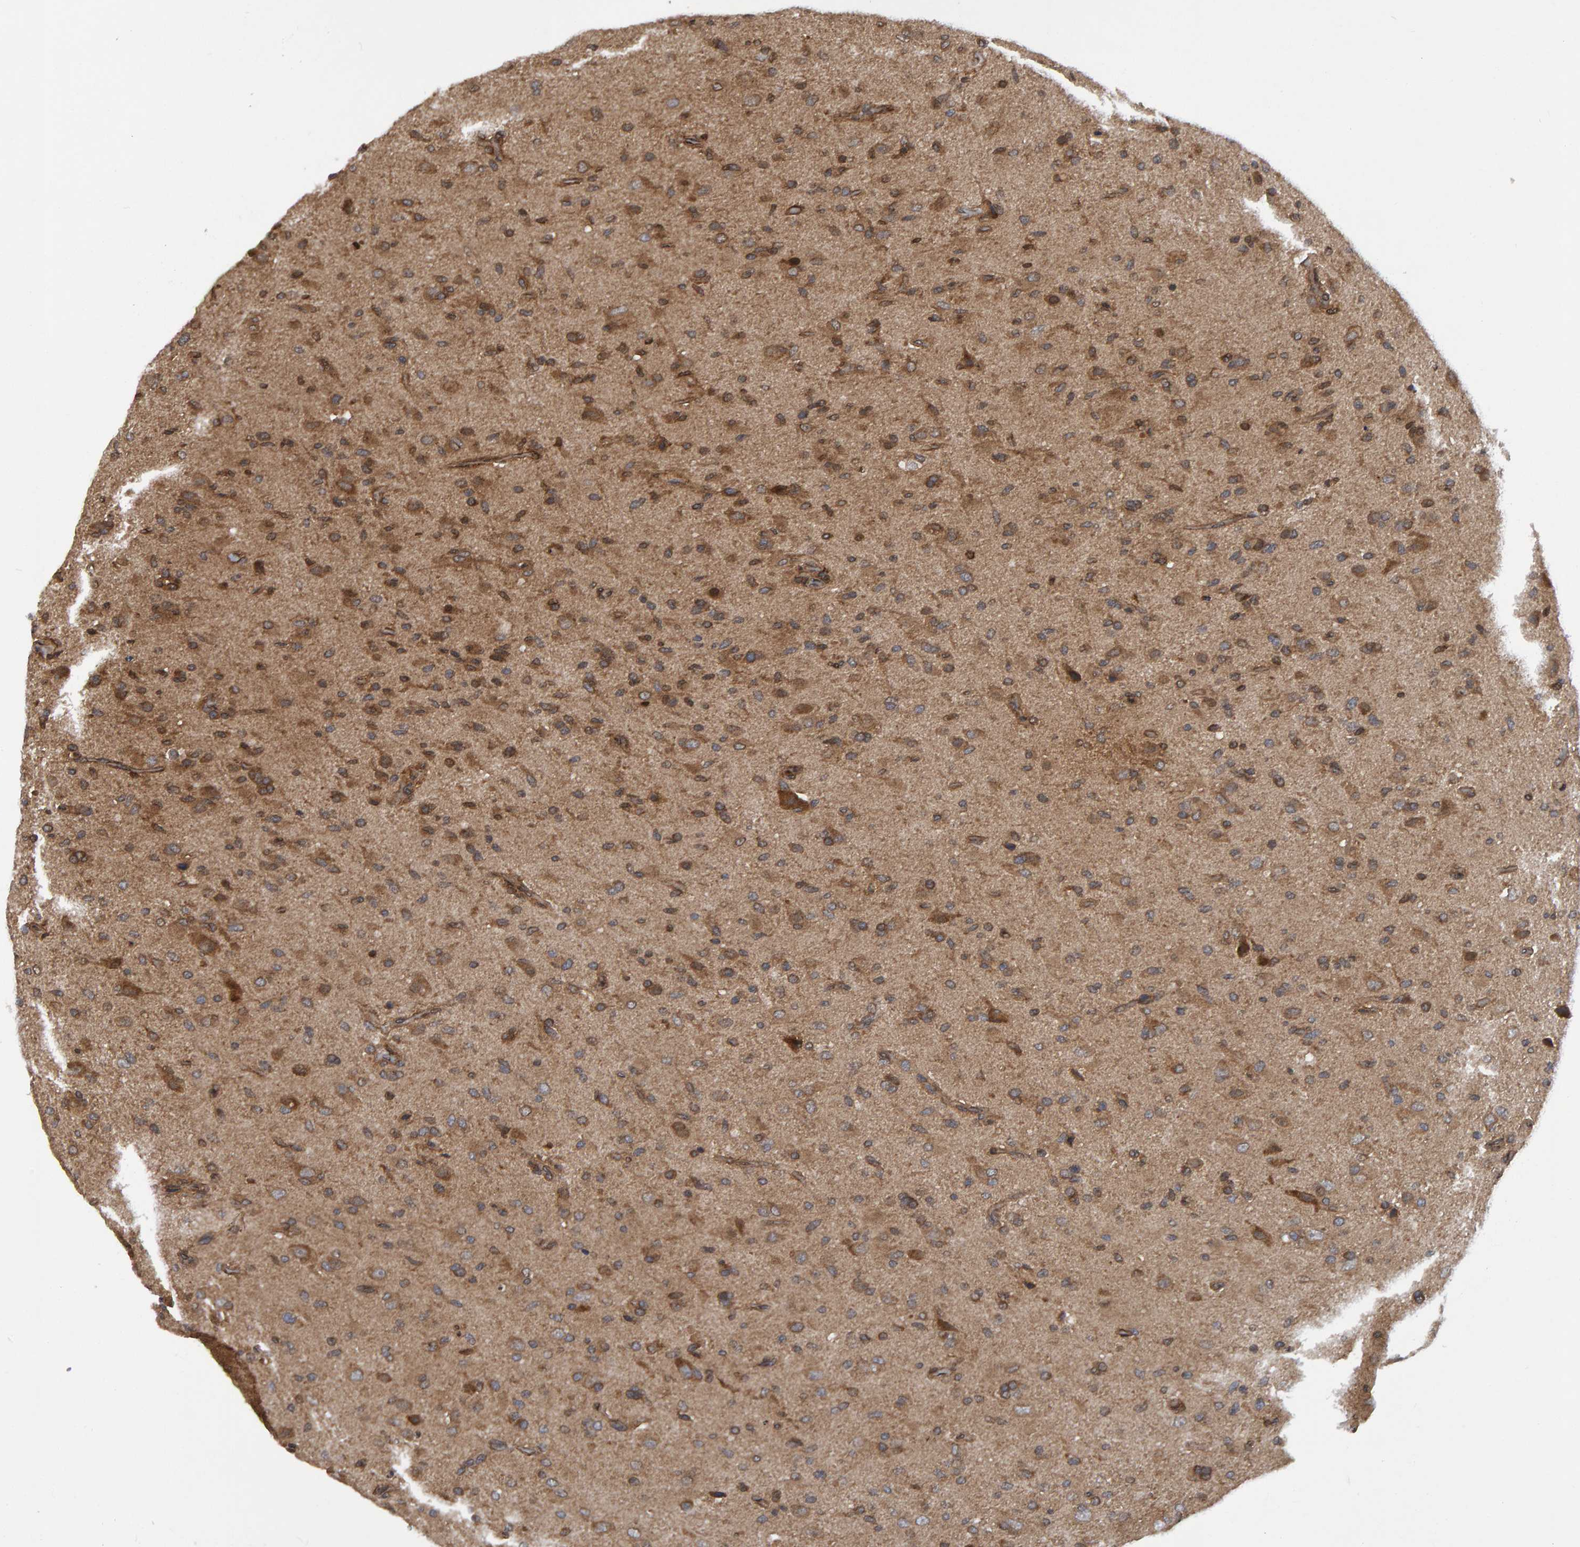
{"staining": {"intensity": "moderate", "quantity": ">75%", "location": "cytoplasmic/membranous"}, "tissue": "glioma", "cell_type": "Tumor cells", "image_type": "cancer", "snomed": [{"axis": "morphology", "description": "Glioma, malignant, High grade"}, {"axis": "topography", "description": "Brain"}], "caption": "This is a micrograph of IHC staining of high-grade glioma (malignant), which shows moderate staining in the cytoplasmic/membranous of tumor cells.", "gene": "GAB2", "patient": {"sex": "male", "age": 71}}